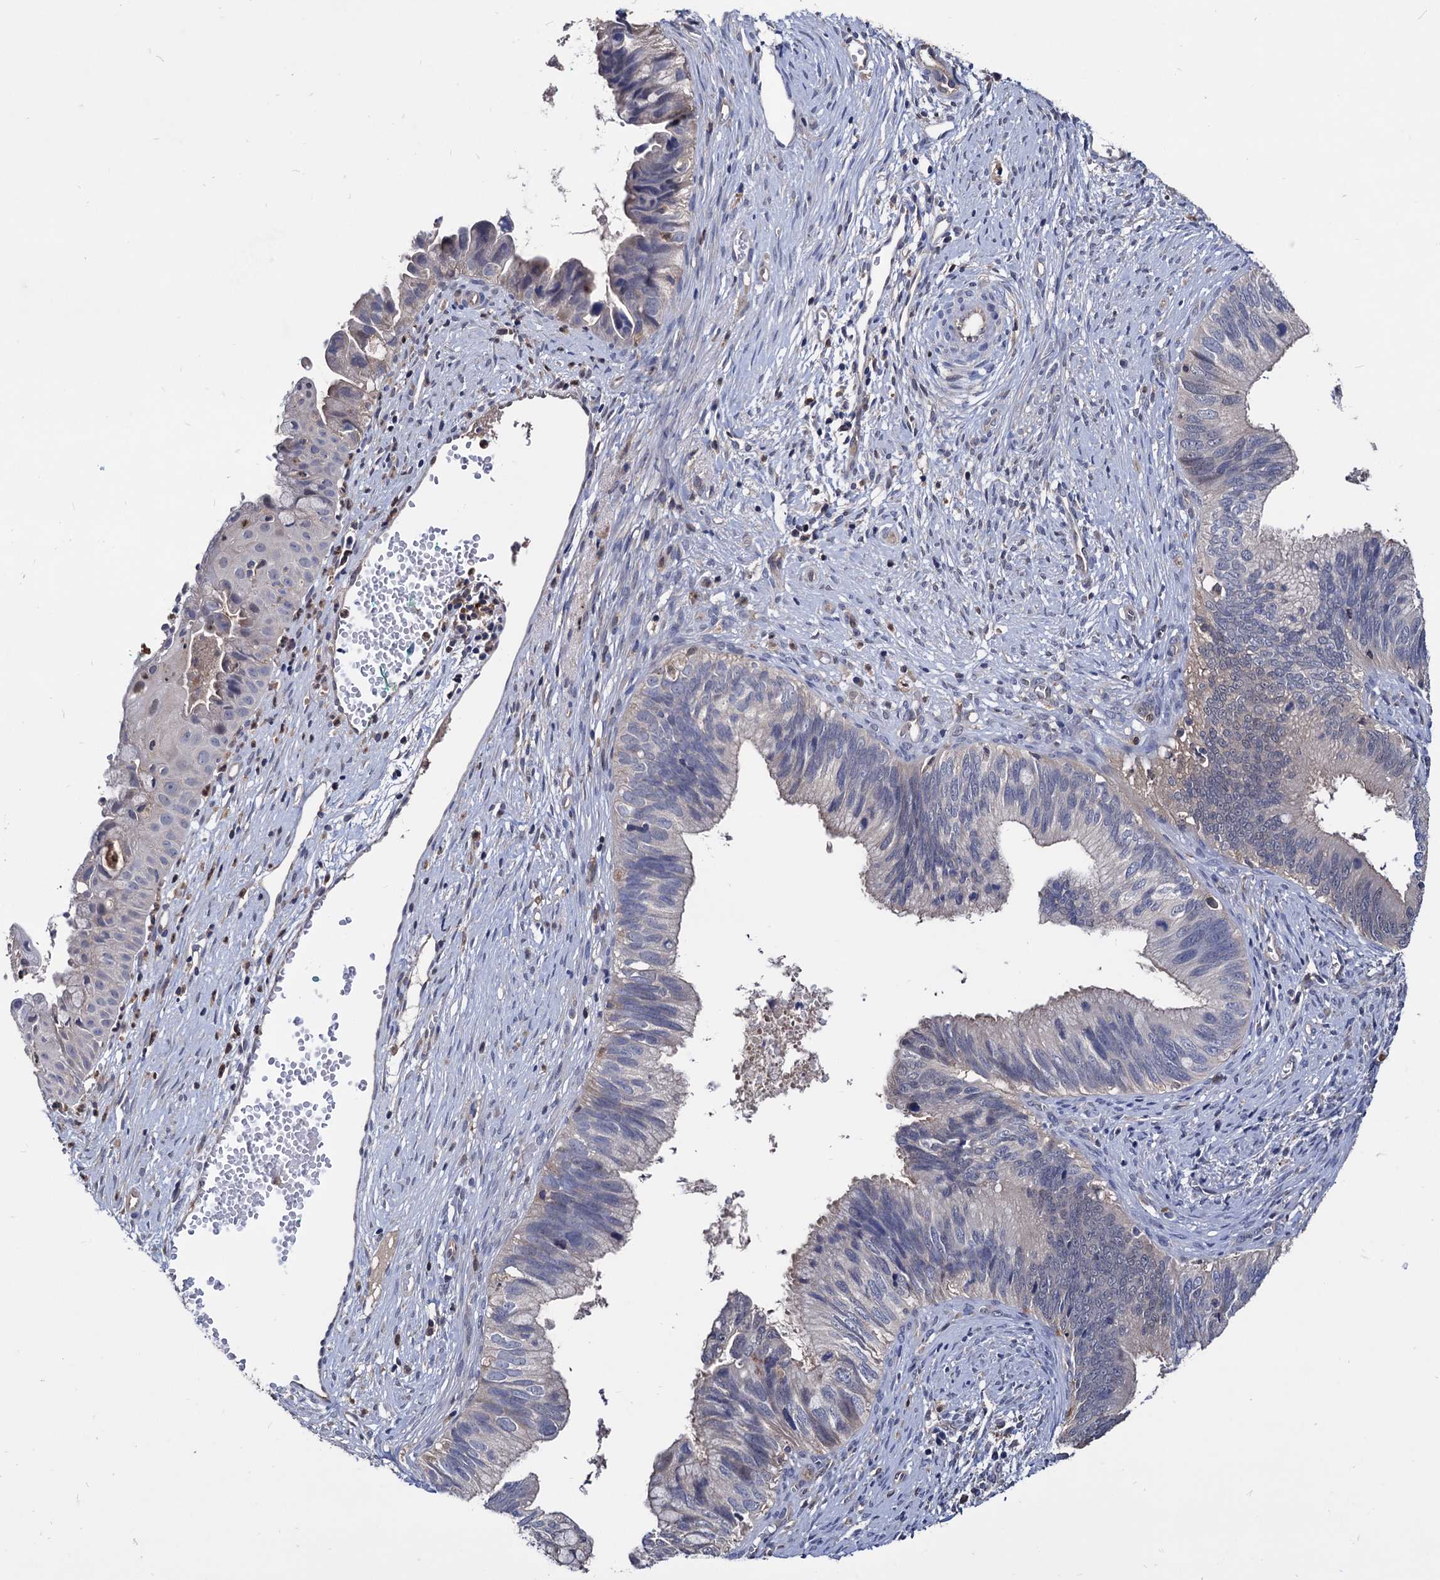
{"staining": {"intensity": "negative", "quantity": "none", "location": "none"}, "tissue": "cervical cancer", "cell_type": "Tumor cells", "image_type": "cancer", "snomed": [{"axis": "morphology", "description": "Adenocarcinoma, NOS"}, {"axis": "topography", "description": "Cervix"}], "caption": "The immunohistochemistry (IHC) image has no significant positivity in tumor cells of cervical cancer (adenocarcinoma) tissue.", "gene": "CPPED1", "patient": {"sex": "female", "age": 42}}